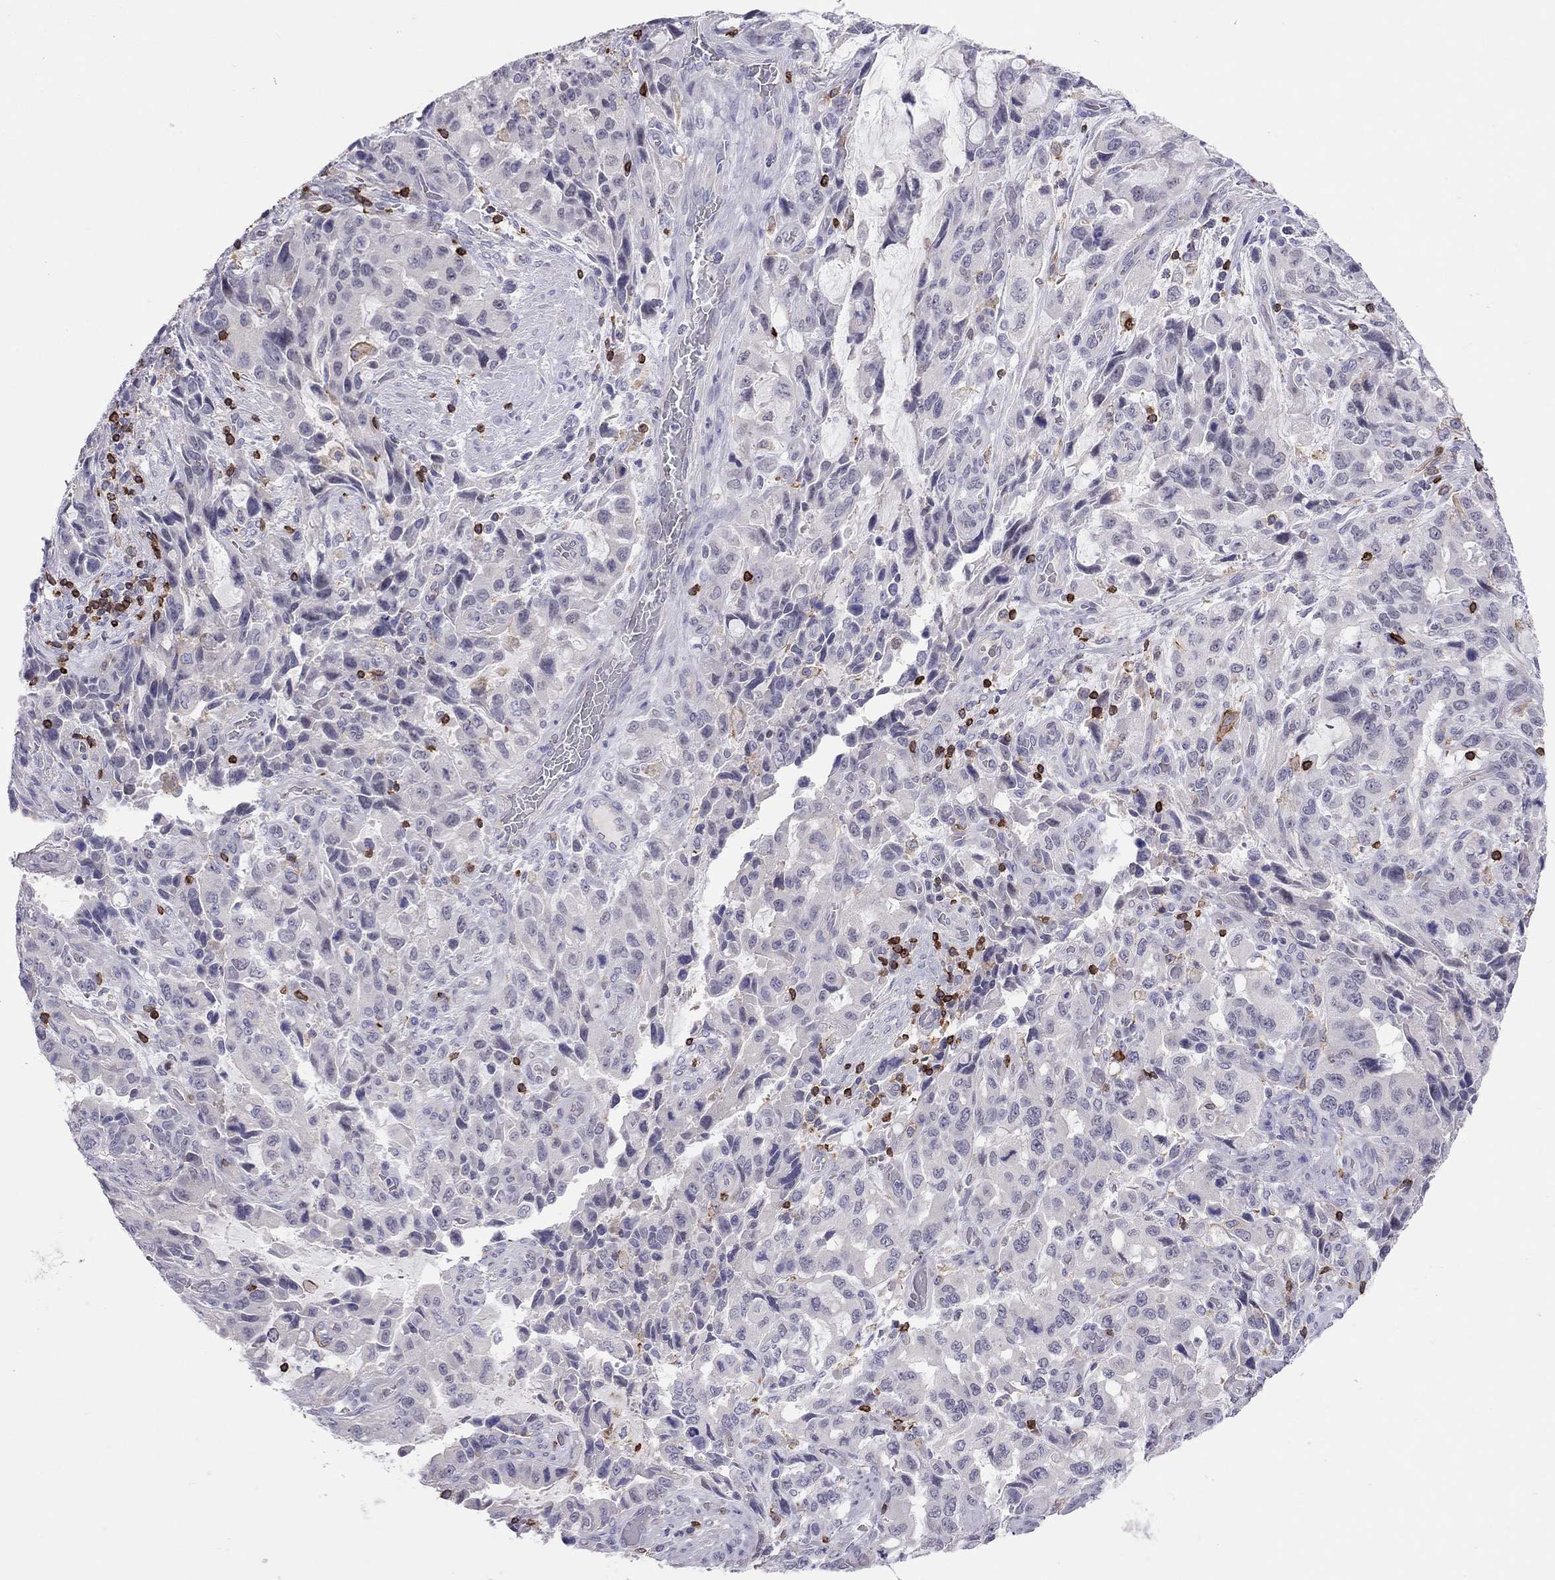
{"staining": {"intensity": "negative", "quantity": "none", "location": "none"}, "tissue": "stomach cancer", "cell_type": "Tumor cells", "image_type": "cancer", "snomed": [{"axis": "morphology", "description": "Adenocarcinoma, NOS"}, {"axis": "topography", "description": "Stomach, upper"}], "caption": "This is an immunohistochemistry micrograph of stomach adenocarcinoma. There is no positivity in tumor cells.", "gene": "MND1", "patient": {"sex": "male", "age": 85}}